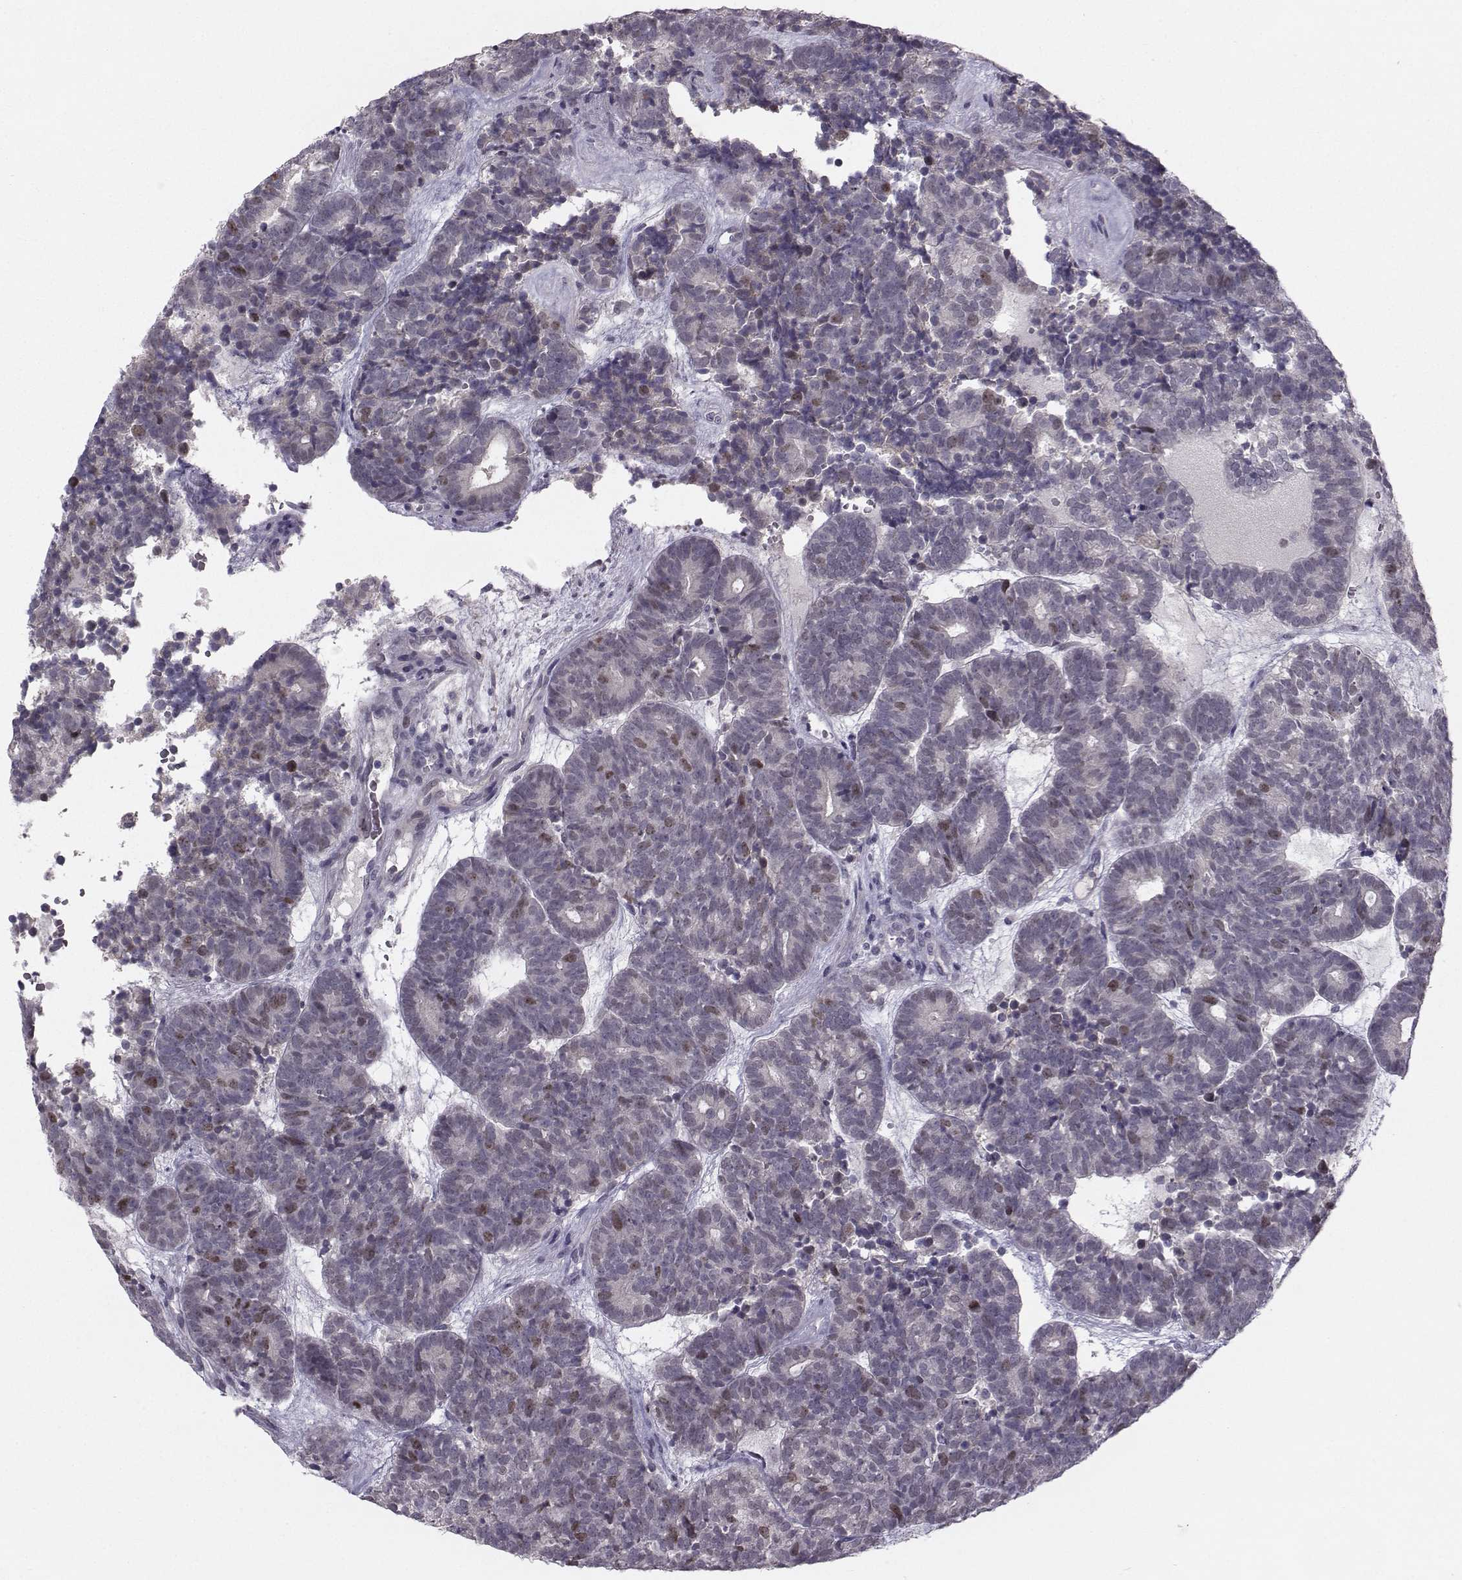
{"staining": {"intensity": "moderate", "quantity": "<25%", "location": "nuclear"}, "tissue": "head and neck cancer", "cell_type": "Tumor cells", "image_type": "cancer", "snomed": [{"axis": "morphology", "description": "Adenocarcinoma, NOS"}, {"axis": "topography", "description": "Head-Neck"}], "caption": "Immunohistochemical staining of human head and neck cancer displays low levels of moderate nuclear protein staining in approximately <25% of tumor cells.", "gene": "LRP8", "patient": {"sex": "female", "age": 81}}